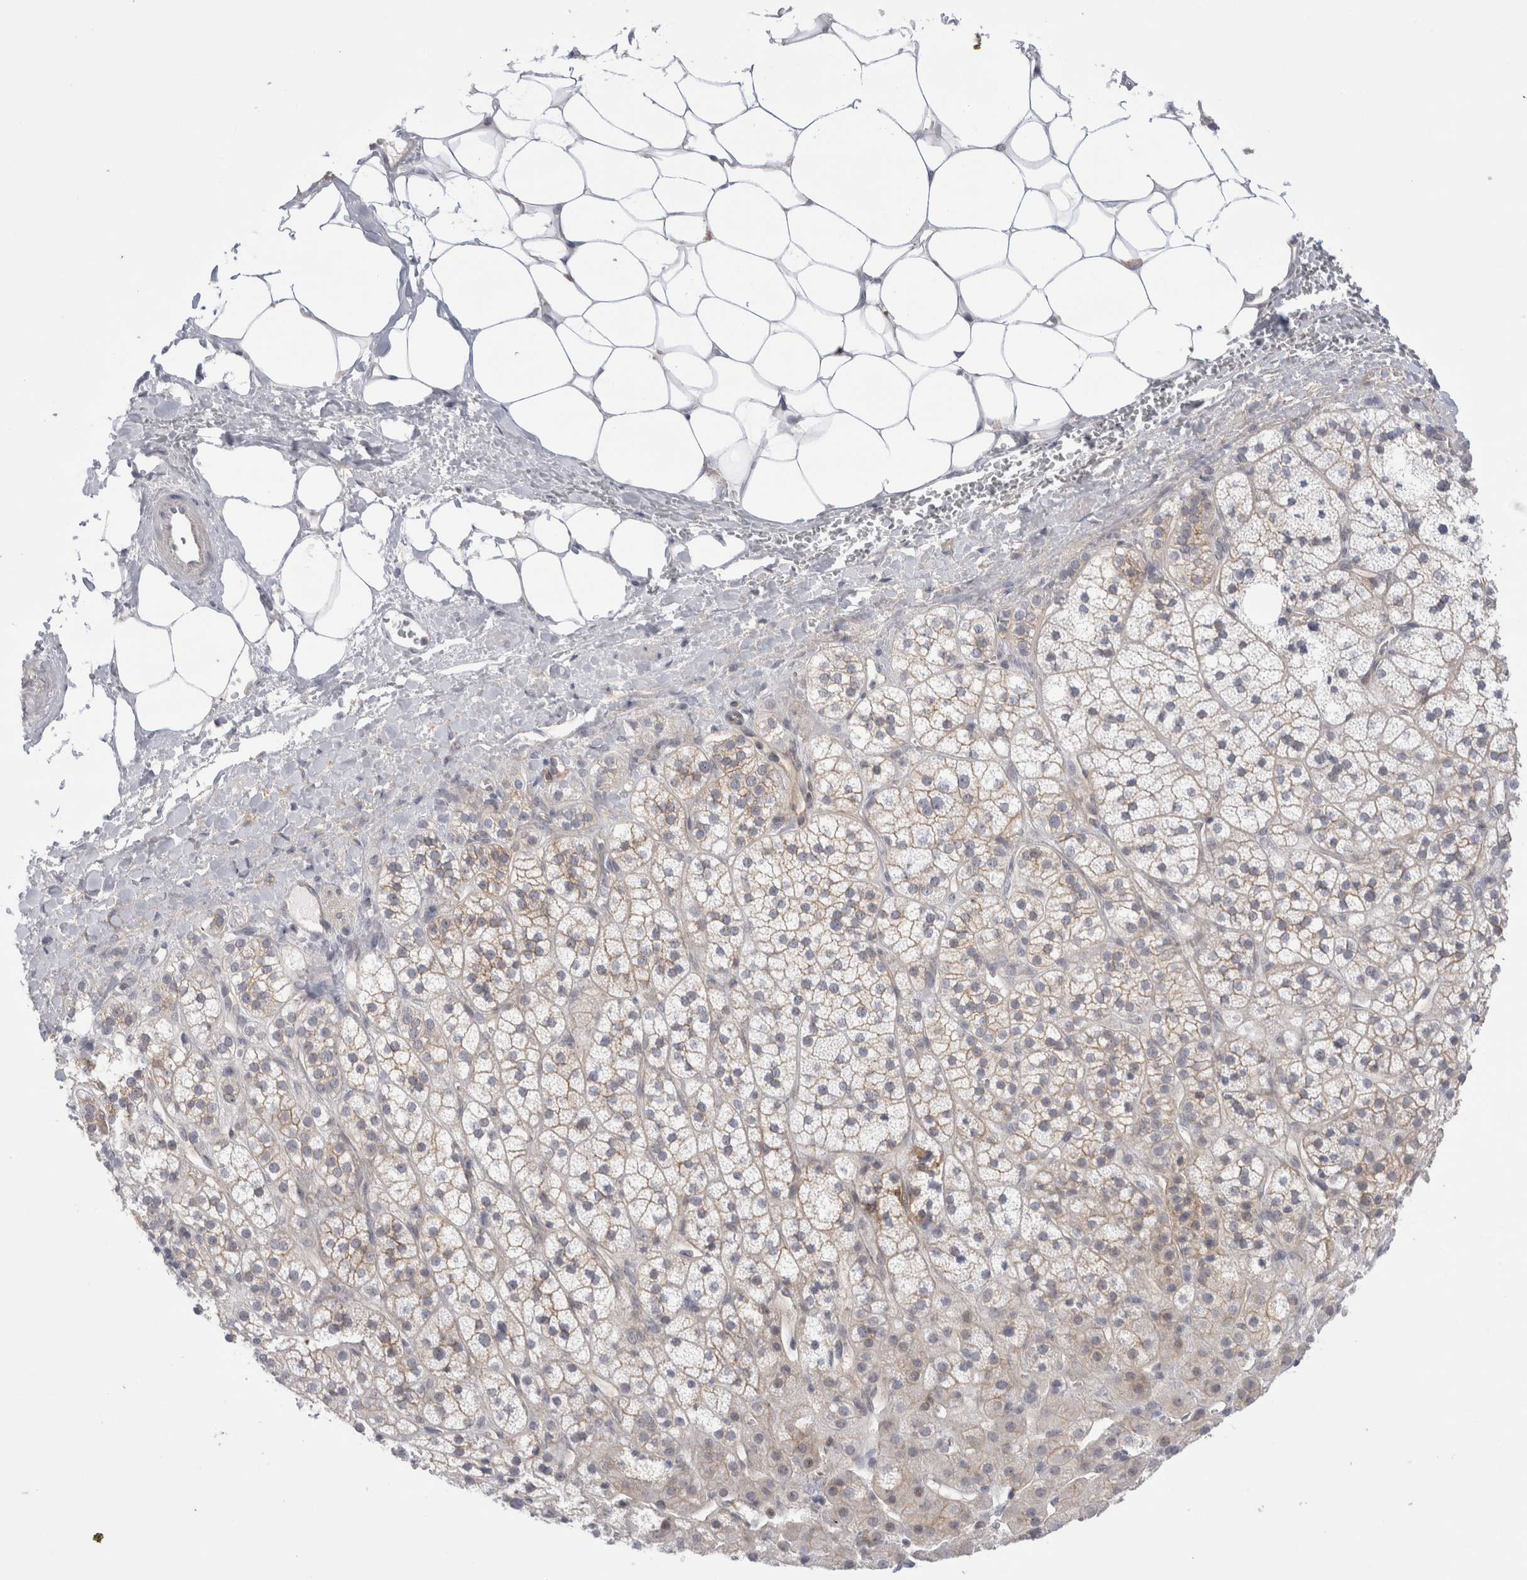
{"staining": {"intensity": "weak", "quantity": "25%-75%", "location": "cytoplasmic/membranous"}, "tissue": "adrenal gland", "cell_type": "Glandular cells", "image_type": "normal", "snomed": [{"axis": "morphology", "description": "Normal tissue, NOS"}, {"axis": "topography", "description": "Adrenal gland"}], "caption": "Immunohistochemistry (IHC) micrograph of benign human adrenal gland stained for a protein (brown), which displays low levels of weak cytoplasmic/membranous positivity in approximately 25%-75% of glandular cells.", "gene": "VANGL1", "patient": {"sex": "male", "age": 56}}